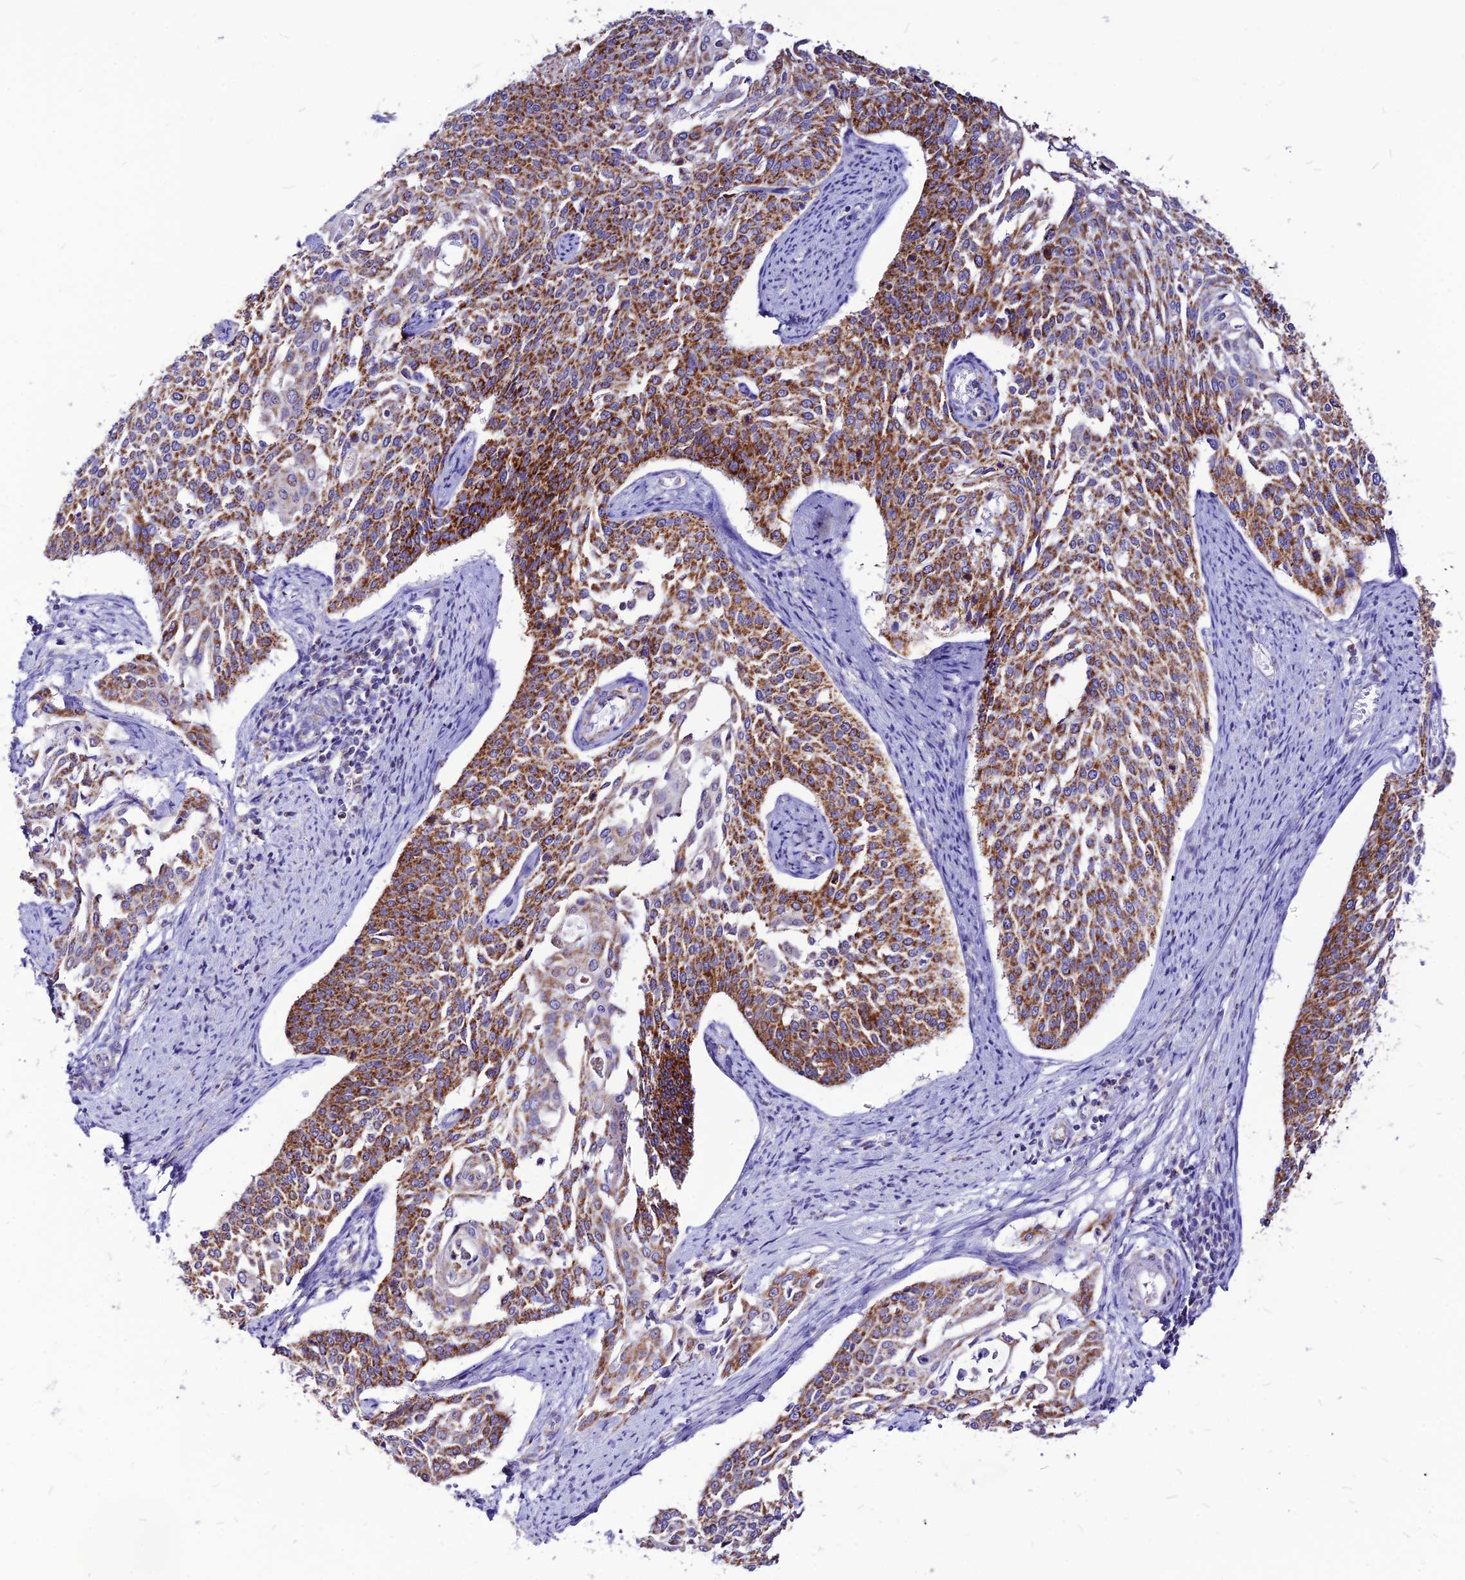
{"staining": {"intensity": "strong", "quantity": ">75%", "location": "cytoplasmic/membranous"}, "tissue": "cervical cancer", "cell_type": "Tumor cells", "image_type": "cancer", "snomed": [{"axis": "morphology", "description": "Squamous cell carcinoma, NOS"}, {"axis": "topography", "description": "Cervix"}], "caption": "Protein expression analysis of cervical cancer exhibits strong cytoplasmic/membranous staining in approximately >75% of tumor cells. (Stains: DAB in brown, nuclei in blue, Microscopy: brightfield microscopy at high magnification).", "gene": "ECI1", "patient": {"sex": "female", "age": 44}}